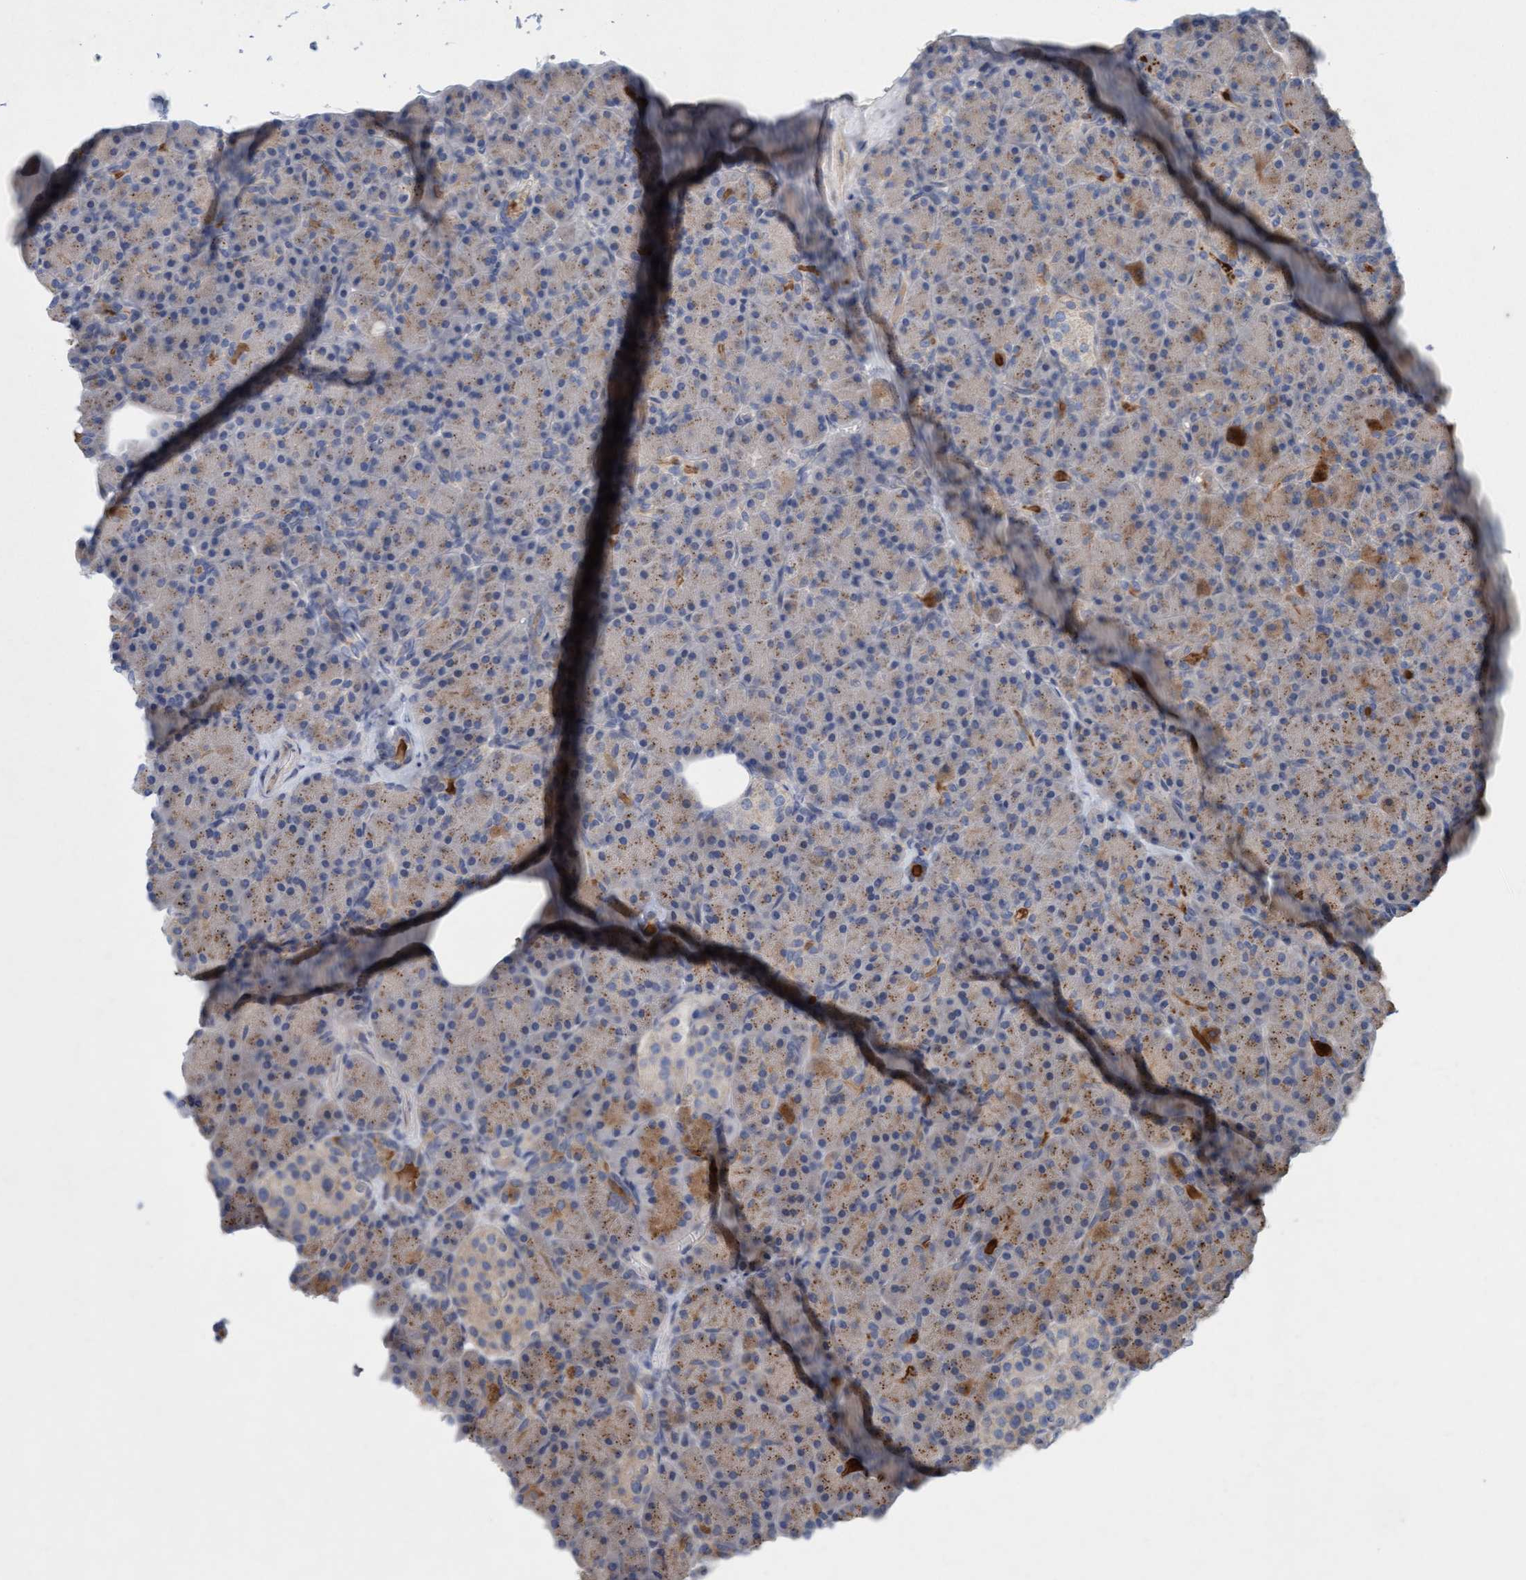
{"staining": {"intensity": "moderate", "quantity": "25%-75%", "location": "cytoplasmic/membranous"}, "tissue": "pancreas", "cell_type": "Exocrine glandular cells", "image_type": "normal", "snomed": [{"axis": "morphology", "description": "Normal tissue, NOS"}, {"axis": "topography", "description": "Pancreas"}], "caption": "Pancreas was stained to show a protein in brown. There is medium levels of moderate cytoplasmic/membranous positivity in approximately 25%-75% of exocrine glandular cells.", "gene": "DDHD2", "patient": {"sex": "female", "age": 43}}